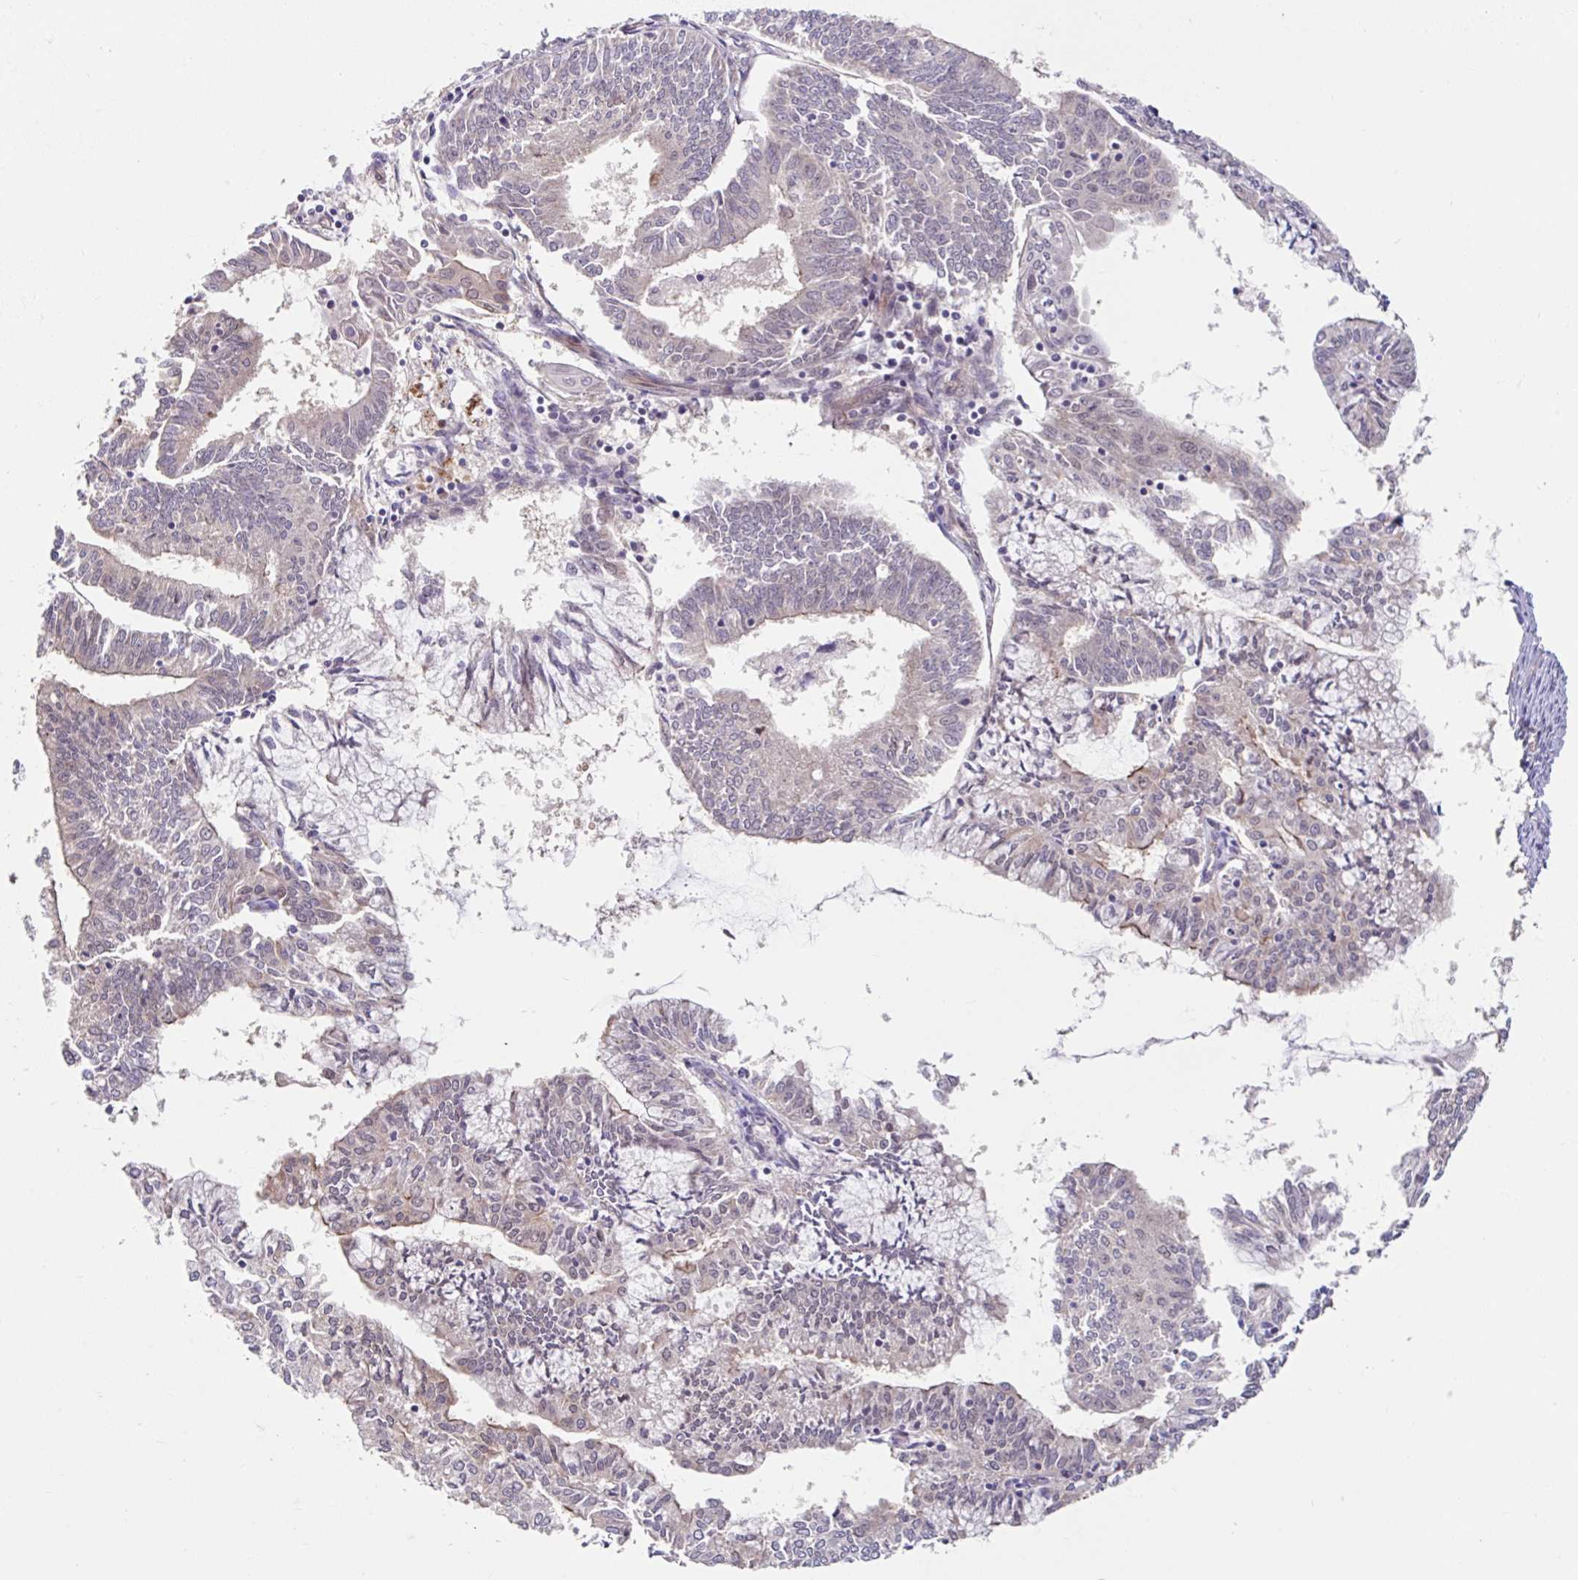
{"staining": {"intensity": "moderate", "quantity": "<25%", "location": "cytoplasmic/membranous"}, "tissue": "endometrial cancer", "cell_type": "Tumor cells", "image_type": "cancer", "snomed": [{"axis": "morphology", "description": "Adenocarcinoma, NOS"}, {"axis": "topography", "description": "Endometrium"}], "caption": "Immunohistochemistry (DAB (3,3'-diaminobenzidine)) staining of adenocarcinoma (endometrial) exhibits moderate cytoplasmic/membranous protein expression in about <25% of tumor cells.", "gene": "STYXL1", "patient": {"sex": "female", "age": 61}}